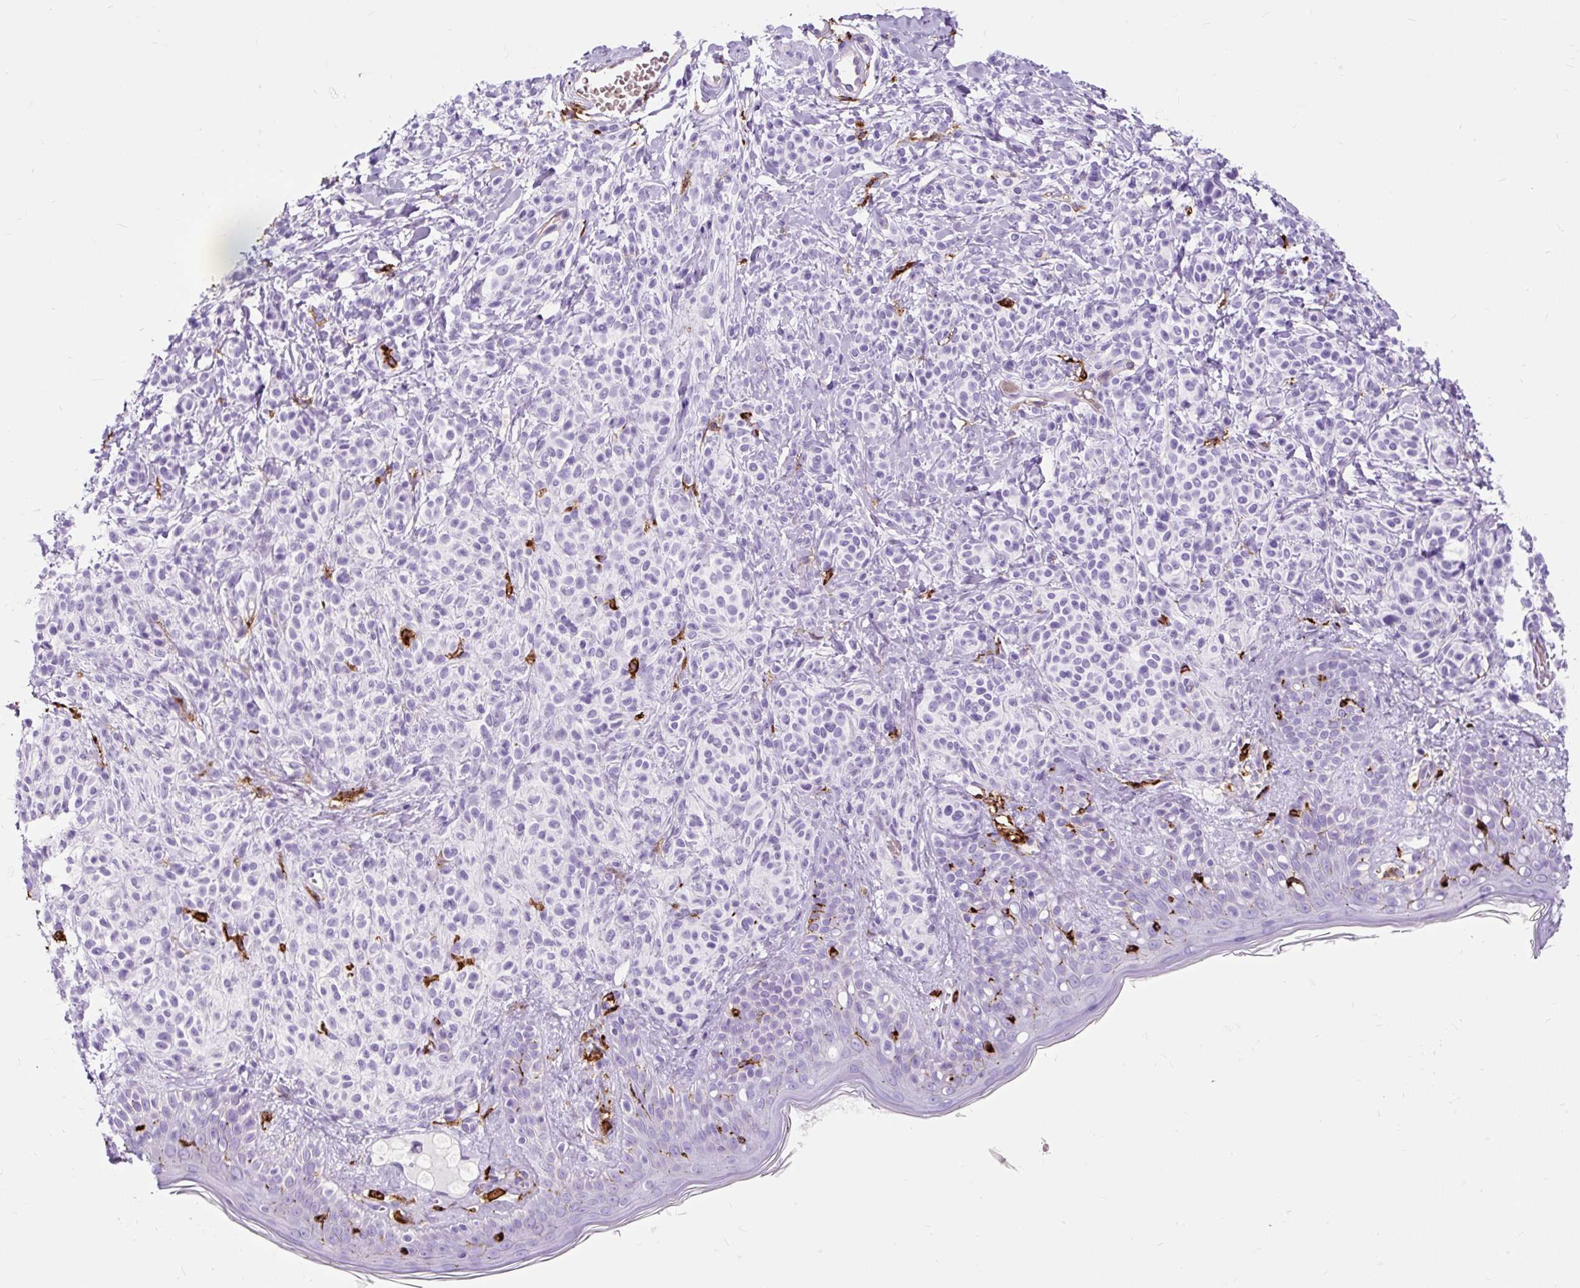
{"staining": {"intensity": "negative", "quantity": "none", "location": "none"}, "tissue": "skin", "cell_type": "Fibroblasts", "image_type": "normal", "snomed": [{"axis": "morphology", "description": "Normal tissue, NOS"}, {"axis": "topography", "description": "Skin"}], "caption": "The image demonstrates no staining of fibroblasts in unremarkable skin.", "gene": "HLA", "patient": {"sex": "male", "age": 16}}